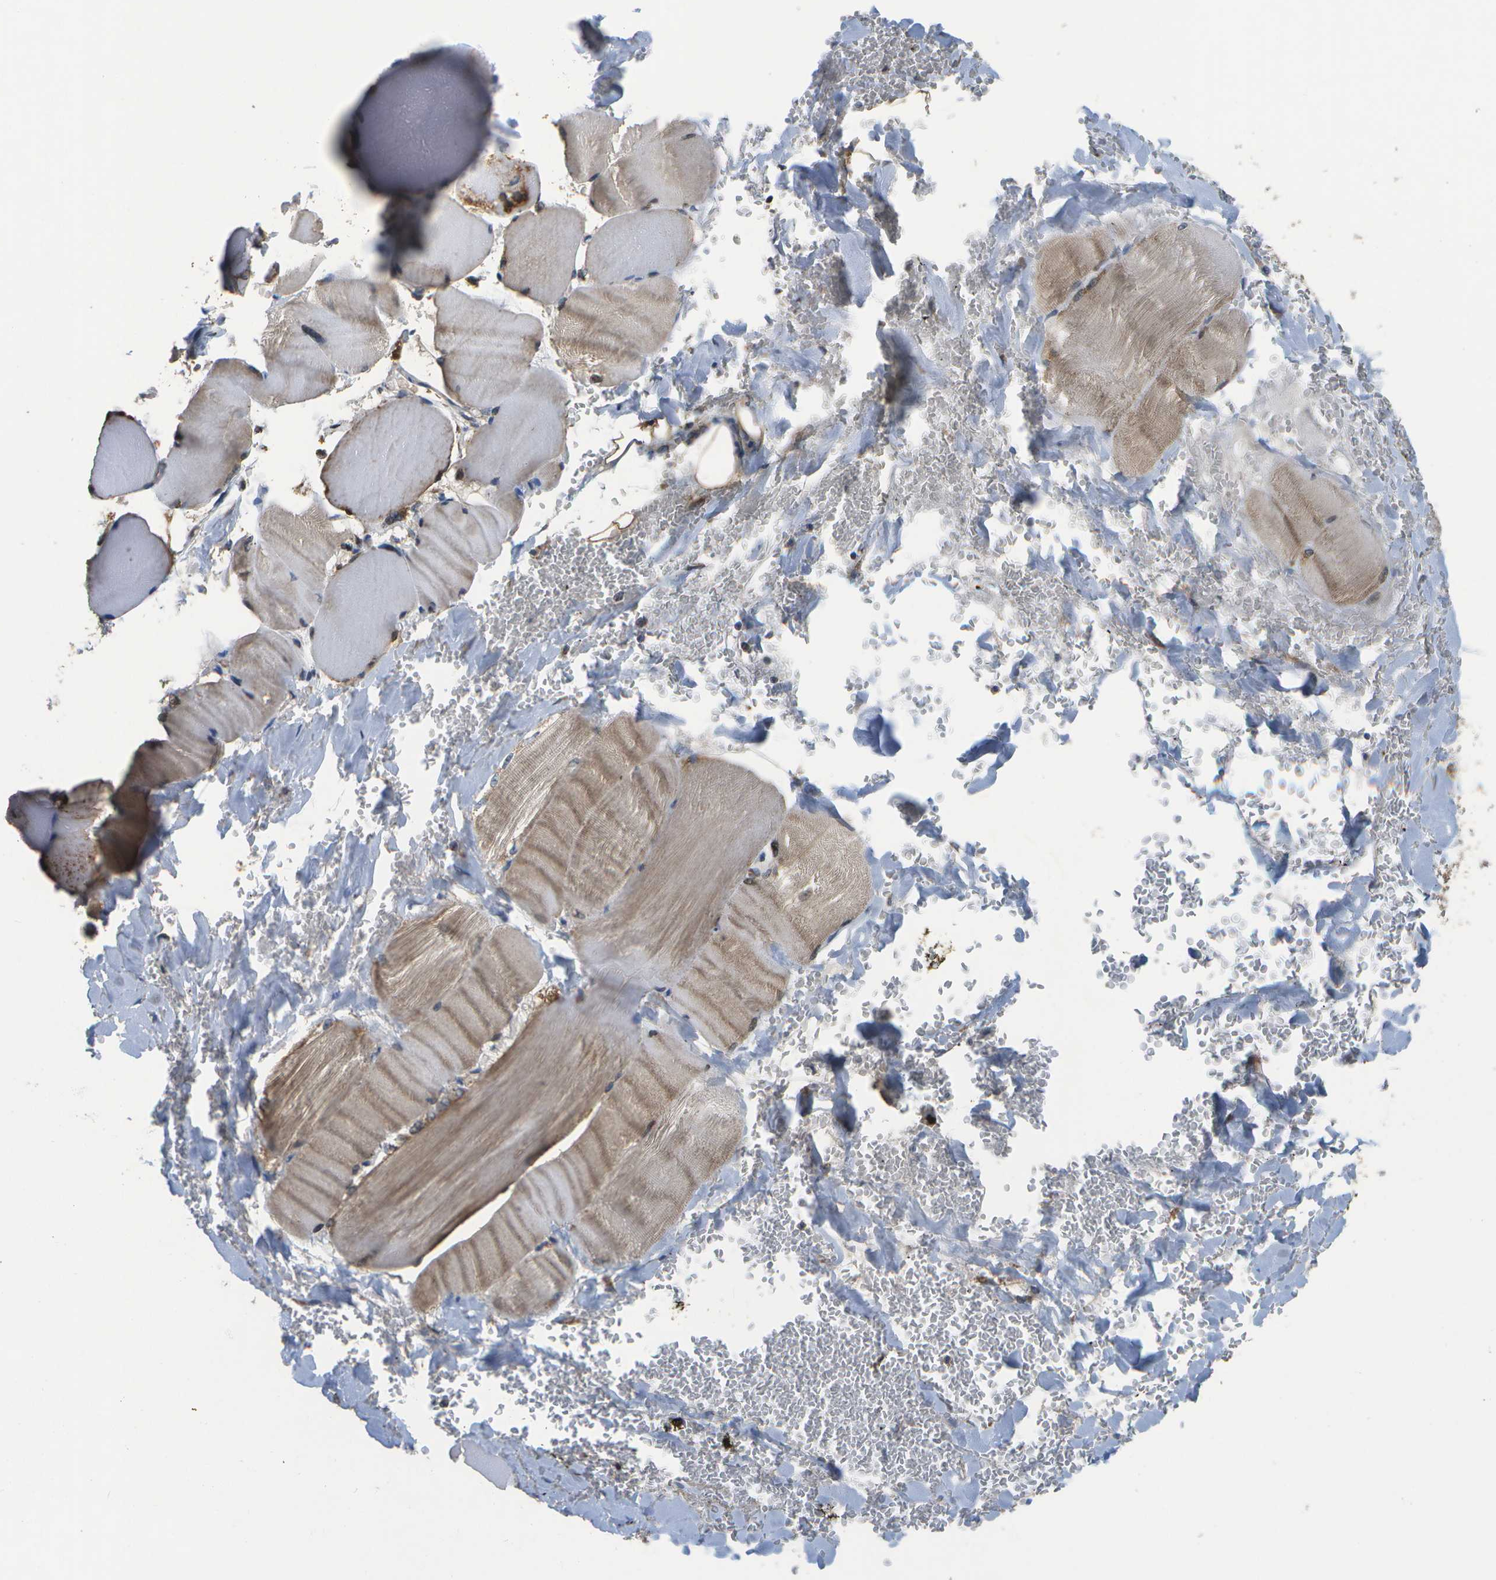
{"staining": {"intensity": "moderate", "quantity": ">75%", "location": "cytoplasmic/membranous"}, "tissue": "skeletal muscle", "cell_type": "Myocytes", "image_type": "normal", "snomed": [{"axis": "morphology", "description": "Normal tissue, NOS"}, {"axis": "topography", "description": "Skin"}, {"axis": "topography", "description": "Skeletal muscle"}], "caption": "Myocytes reveal medium levels of moderate cytoplasmic/membranous positivity in about >75% of cells in normal human skeletal muscle. The protein is stained brown, and the nuclei are stained in blue (DAB (3,3'-diaminobenzidine) IHC with brightfield microscopy, high magnification).", "gene": "HADHA", "patient": {"sex": "male", "age": 83}}